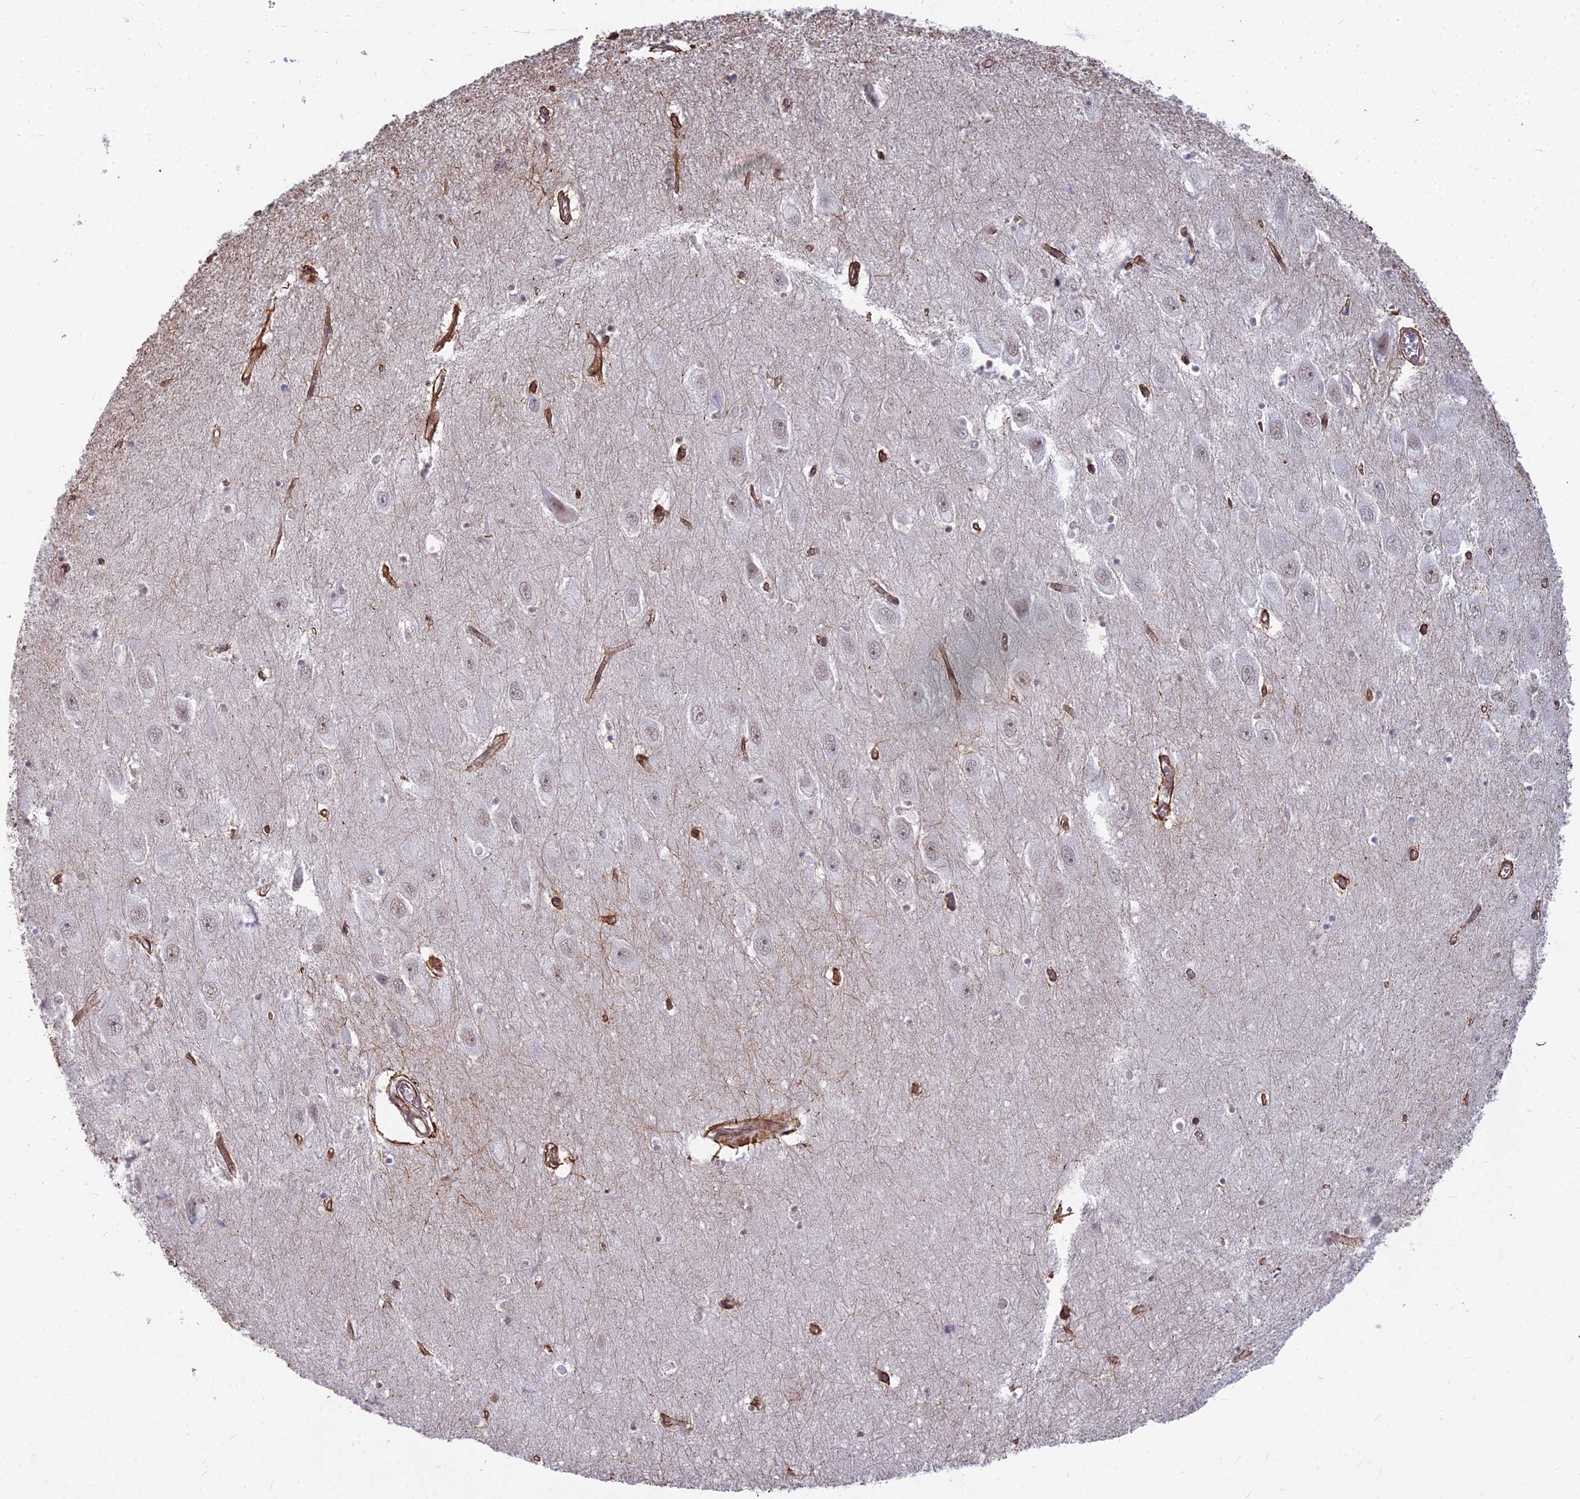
{"staining": {"intensity": "negative", "quantity": "none", "location": "none"}, "tissue": "hippocampus", "cell_type": "Glial cells", "image_type": "normal", "snomed": [{"axis": "morphology", "description": "Normal tissue, NOS"}, {"axis": "topography", "description": "Hippocampus"}], "caption": "Immunohistochemistry (IHC) of unremarkable human hippocampus reveals no staining in glial cells.", "gene": "YJU2", "patient": {"sex": "female", "age": 64}}